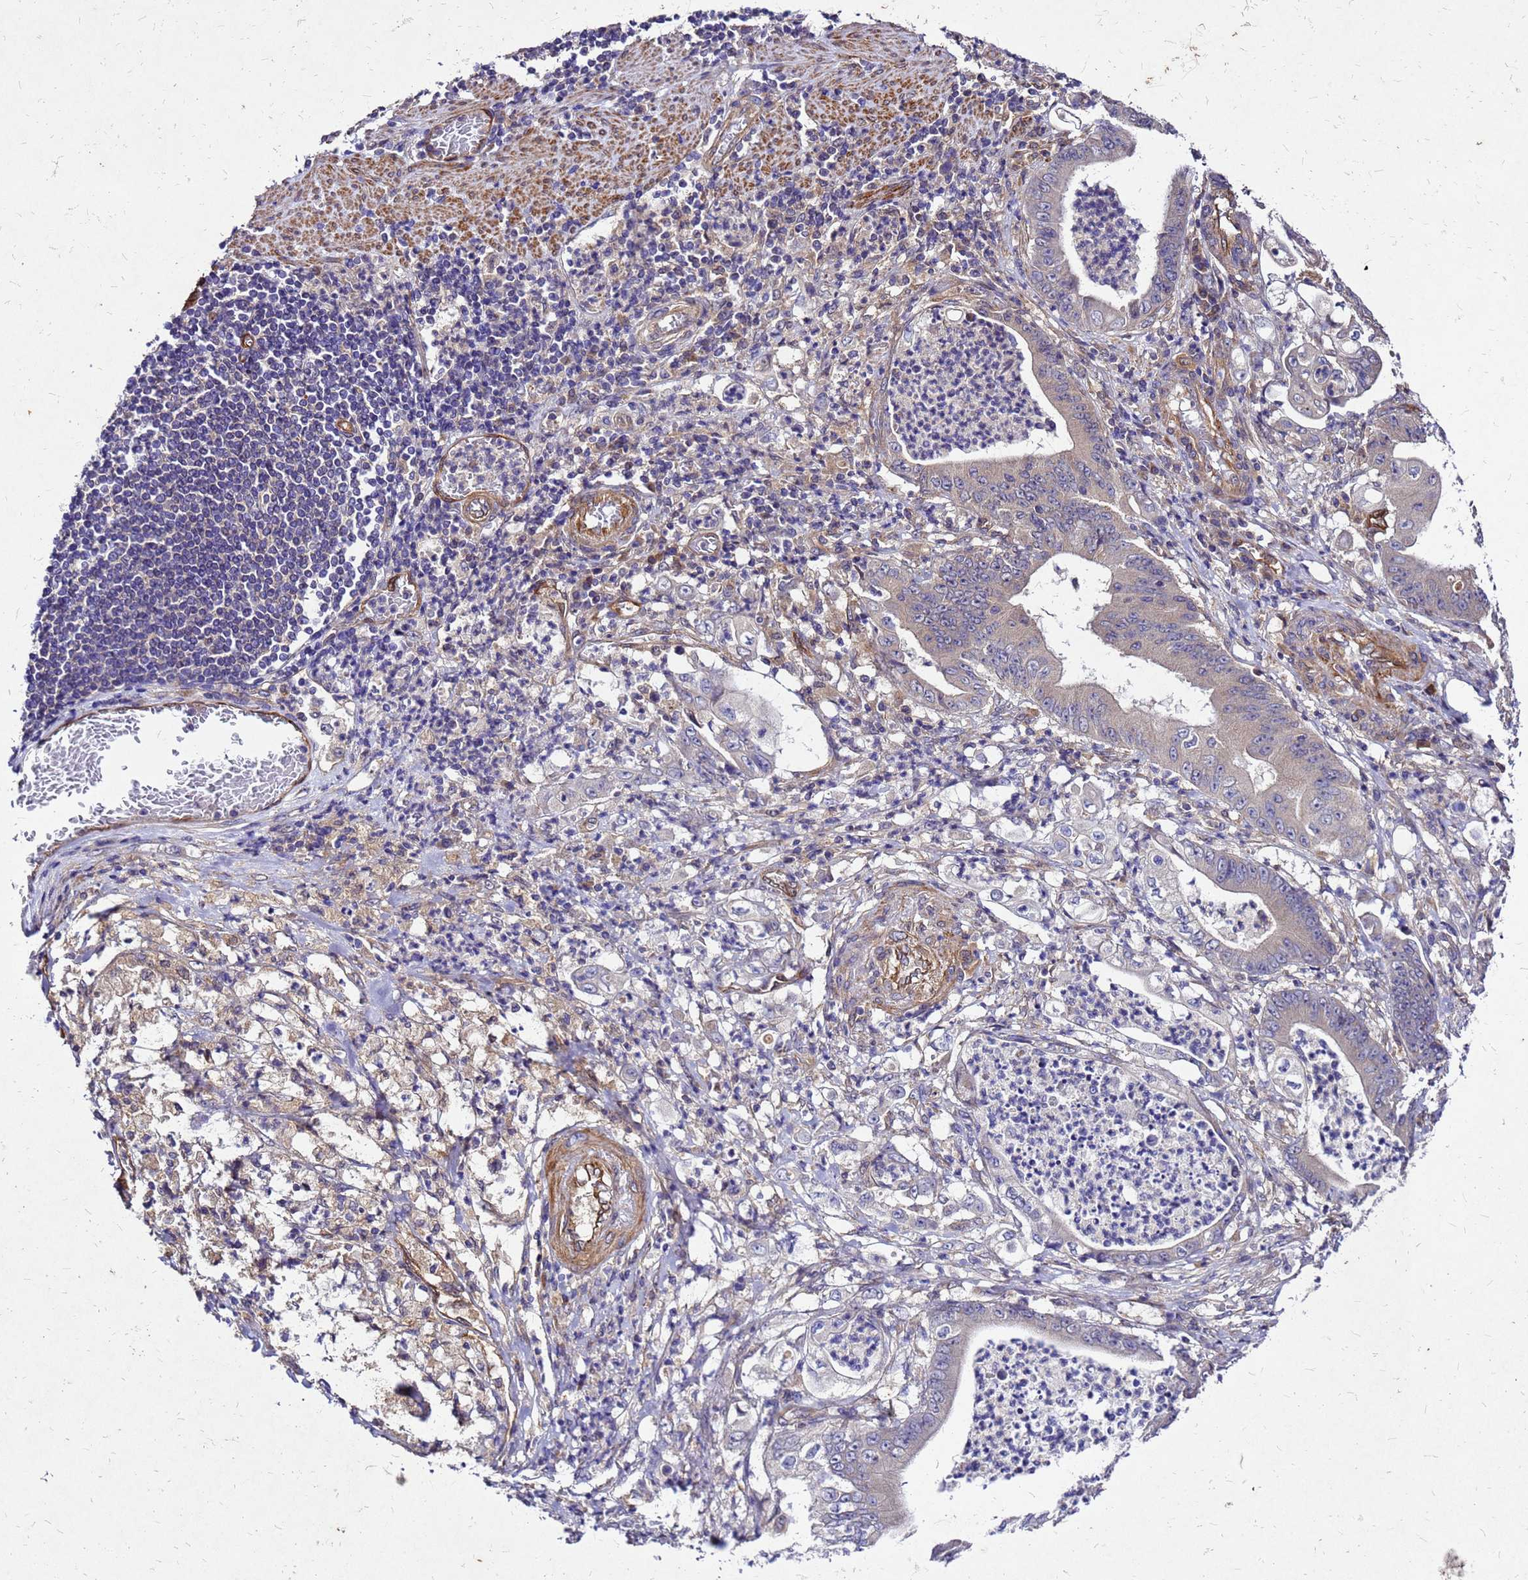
{"staining": {"intensity": "negative", "quantity": "none", "location": "none"}, "tissue": "stomach cancer", "cell_type": "Tumor cells", "image_type": "cancer", "snomed": [{"axis": "morphology", "description": "Adenocarcinoma, NOS"}, {"axis": "topography", "description": "Stomach"}], "caption": "Adenocarcinoma (stomach) was stained to show a protein in brown. There is no significant positivity in tumor cells.", "gene": "DUSP23", "patient": {"sex": "female", "age": 73}}